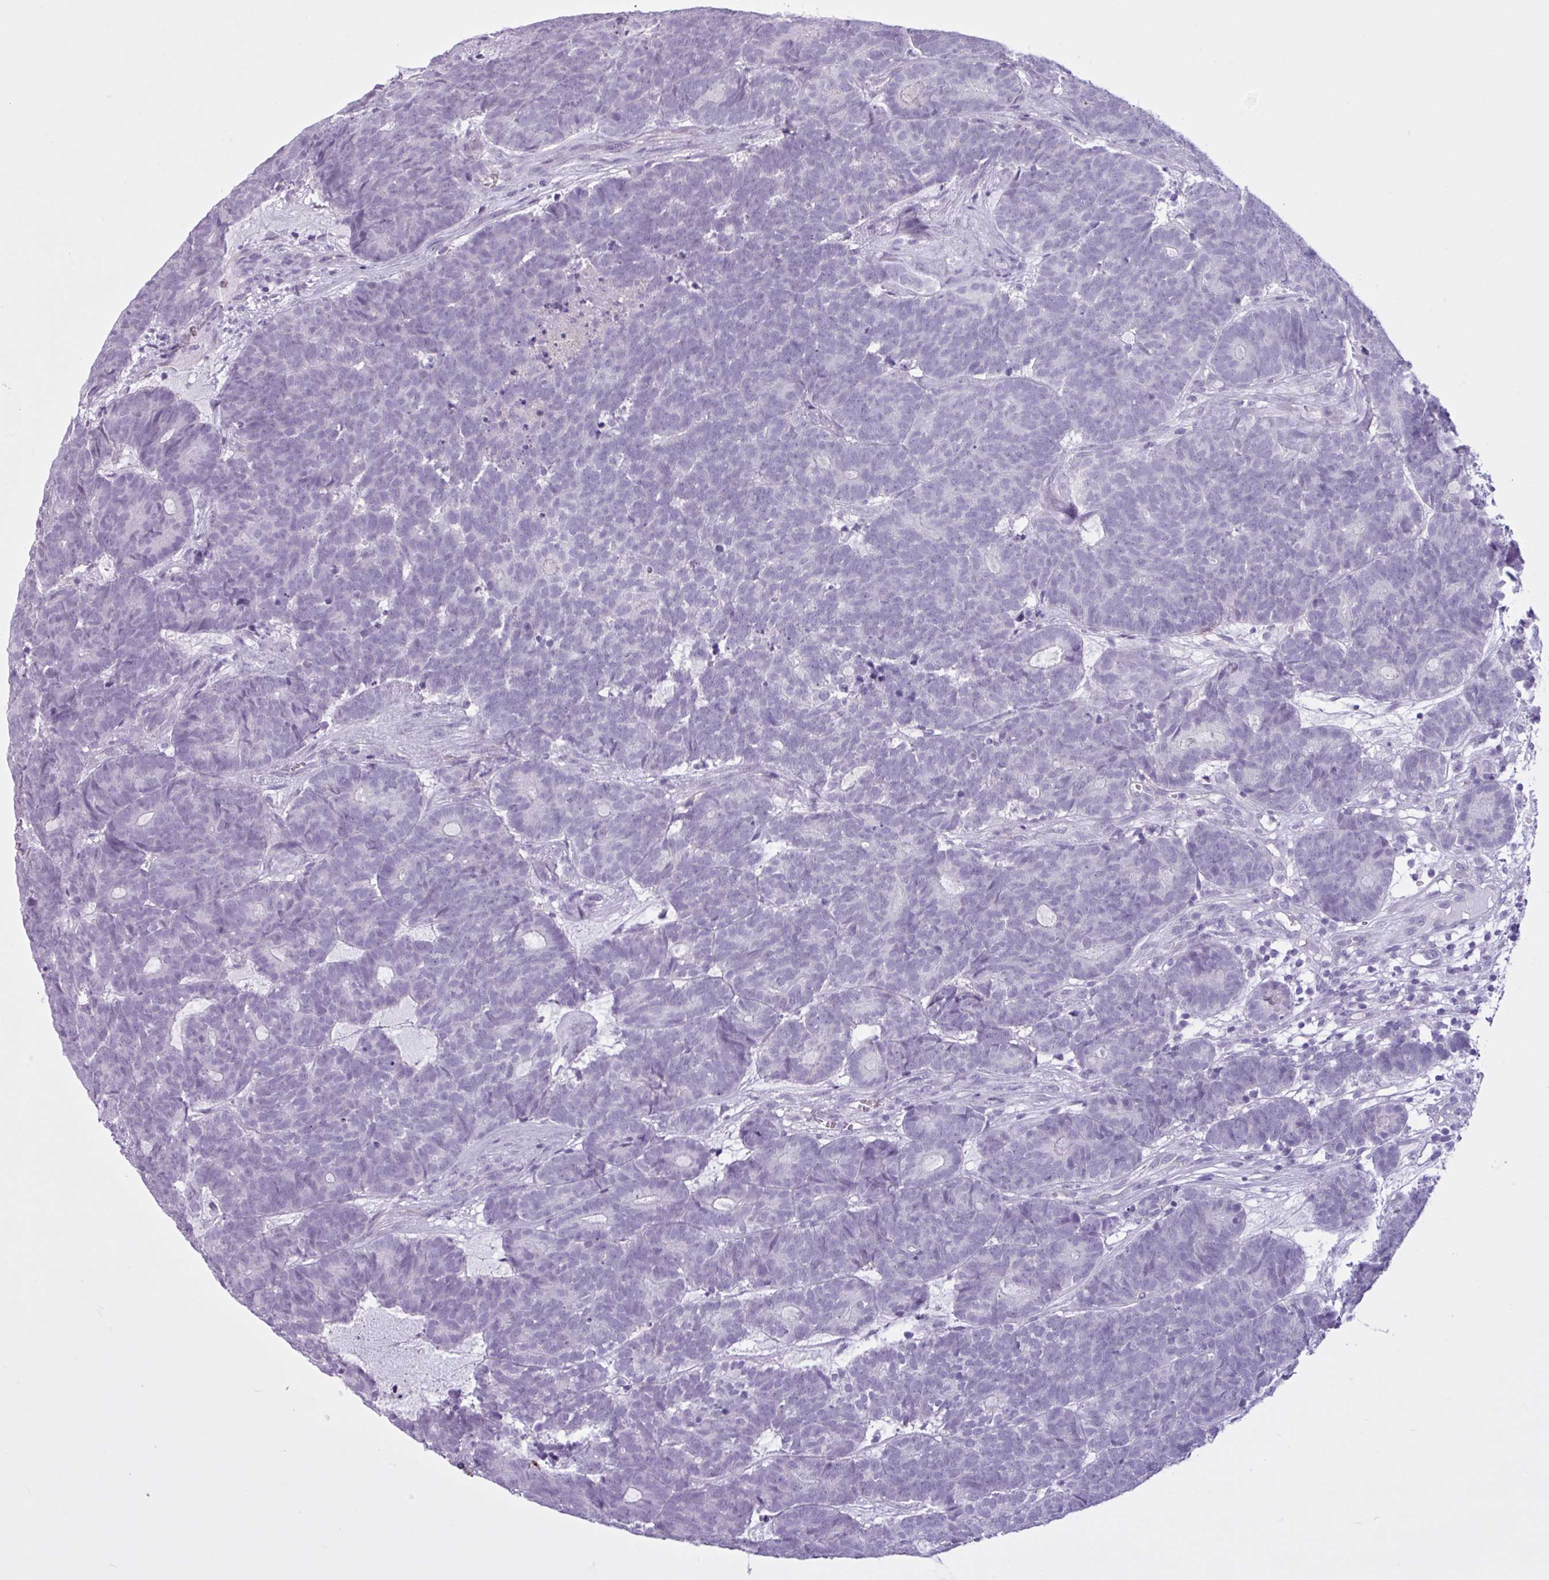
{"staining": {"intensity": "negative", "quantity": "none", "location": "none"}, "tissue": "head and neck cancer", "cell_type": "Tumor cells", "image_type": "cancer", "snomed": [{"axis": "morphology", "description": "Adenocarcinoma, NOS"}, {"axis": "topography", "description": "Head-Neck"}], "caption": "Immunohistochemistry image of head and neck adenocarcinoma stained for a protein (brown), which exhibits no expression in tumor cells. (Brightfield microscopy of DAB (3,3'-diaminobenzidine) IHC at high magnification).", "gene": "TMEM178A", "patient": {"sex": "female", "age": 81}}